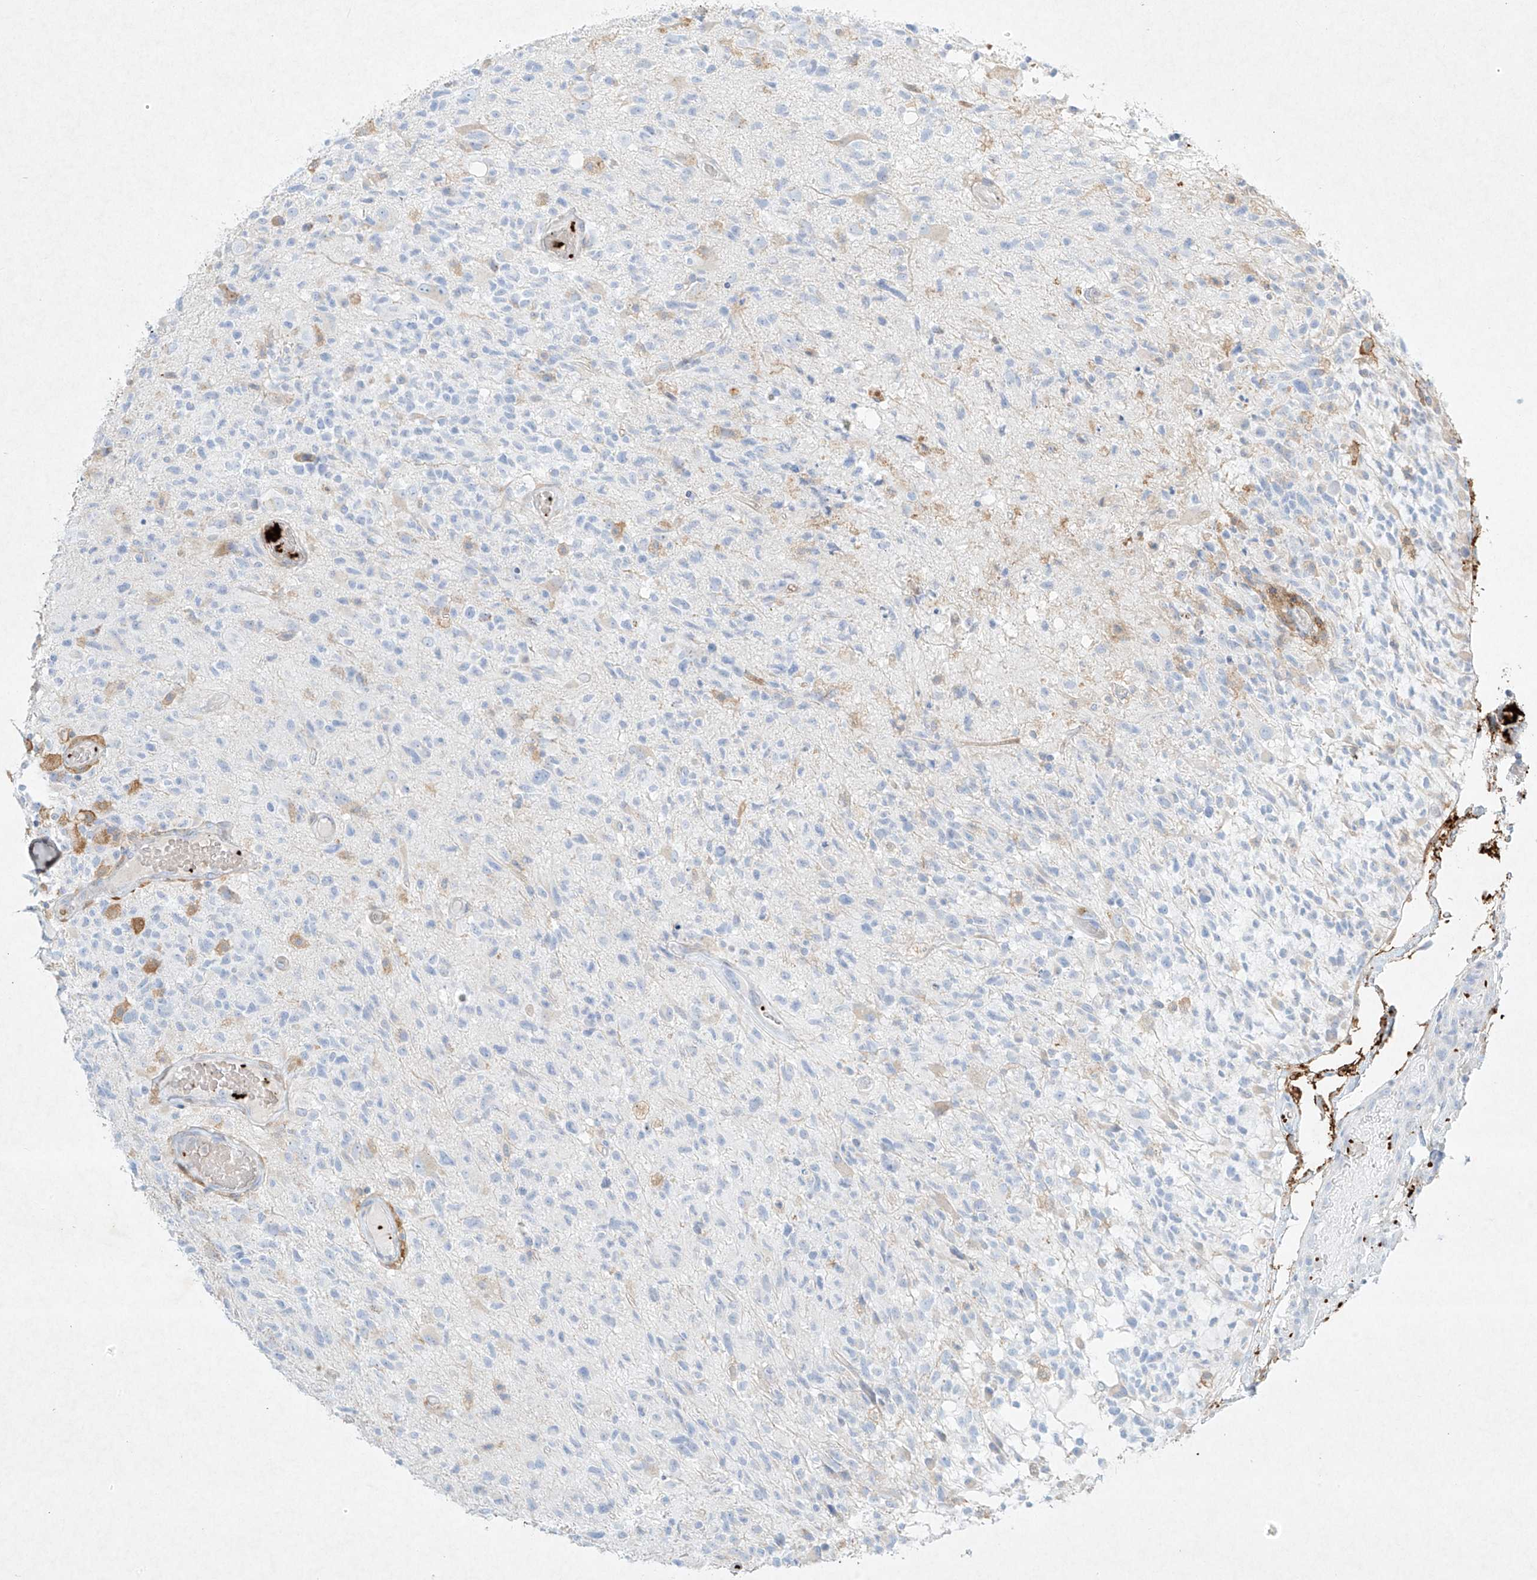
{"staining": {"intensity": "negative", "quantity": "none", "location": "none"}, "tissue": "glioma", "cell_type": "Tumor cells", "image_type": "cancer", "snomed": [{"axis": "morphology", "description": "Glioma, malignant, High grade"}, {"axis": "morphology", "description": "Glioblastoma, NOS"}, {"axis": "topography", "description": "Brain"}], "caption": "IHC photomicrograph of human glioma stained for a protein (brown), which exhibits no staining in tumor cells. (DAB IHC, high magnification).", "gene": "PLEK", "patient": {"sex": "male", "age": 60}}